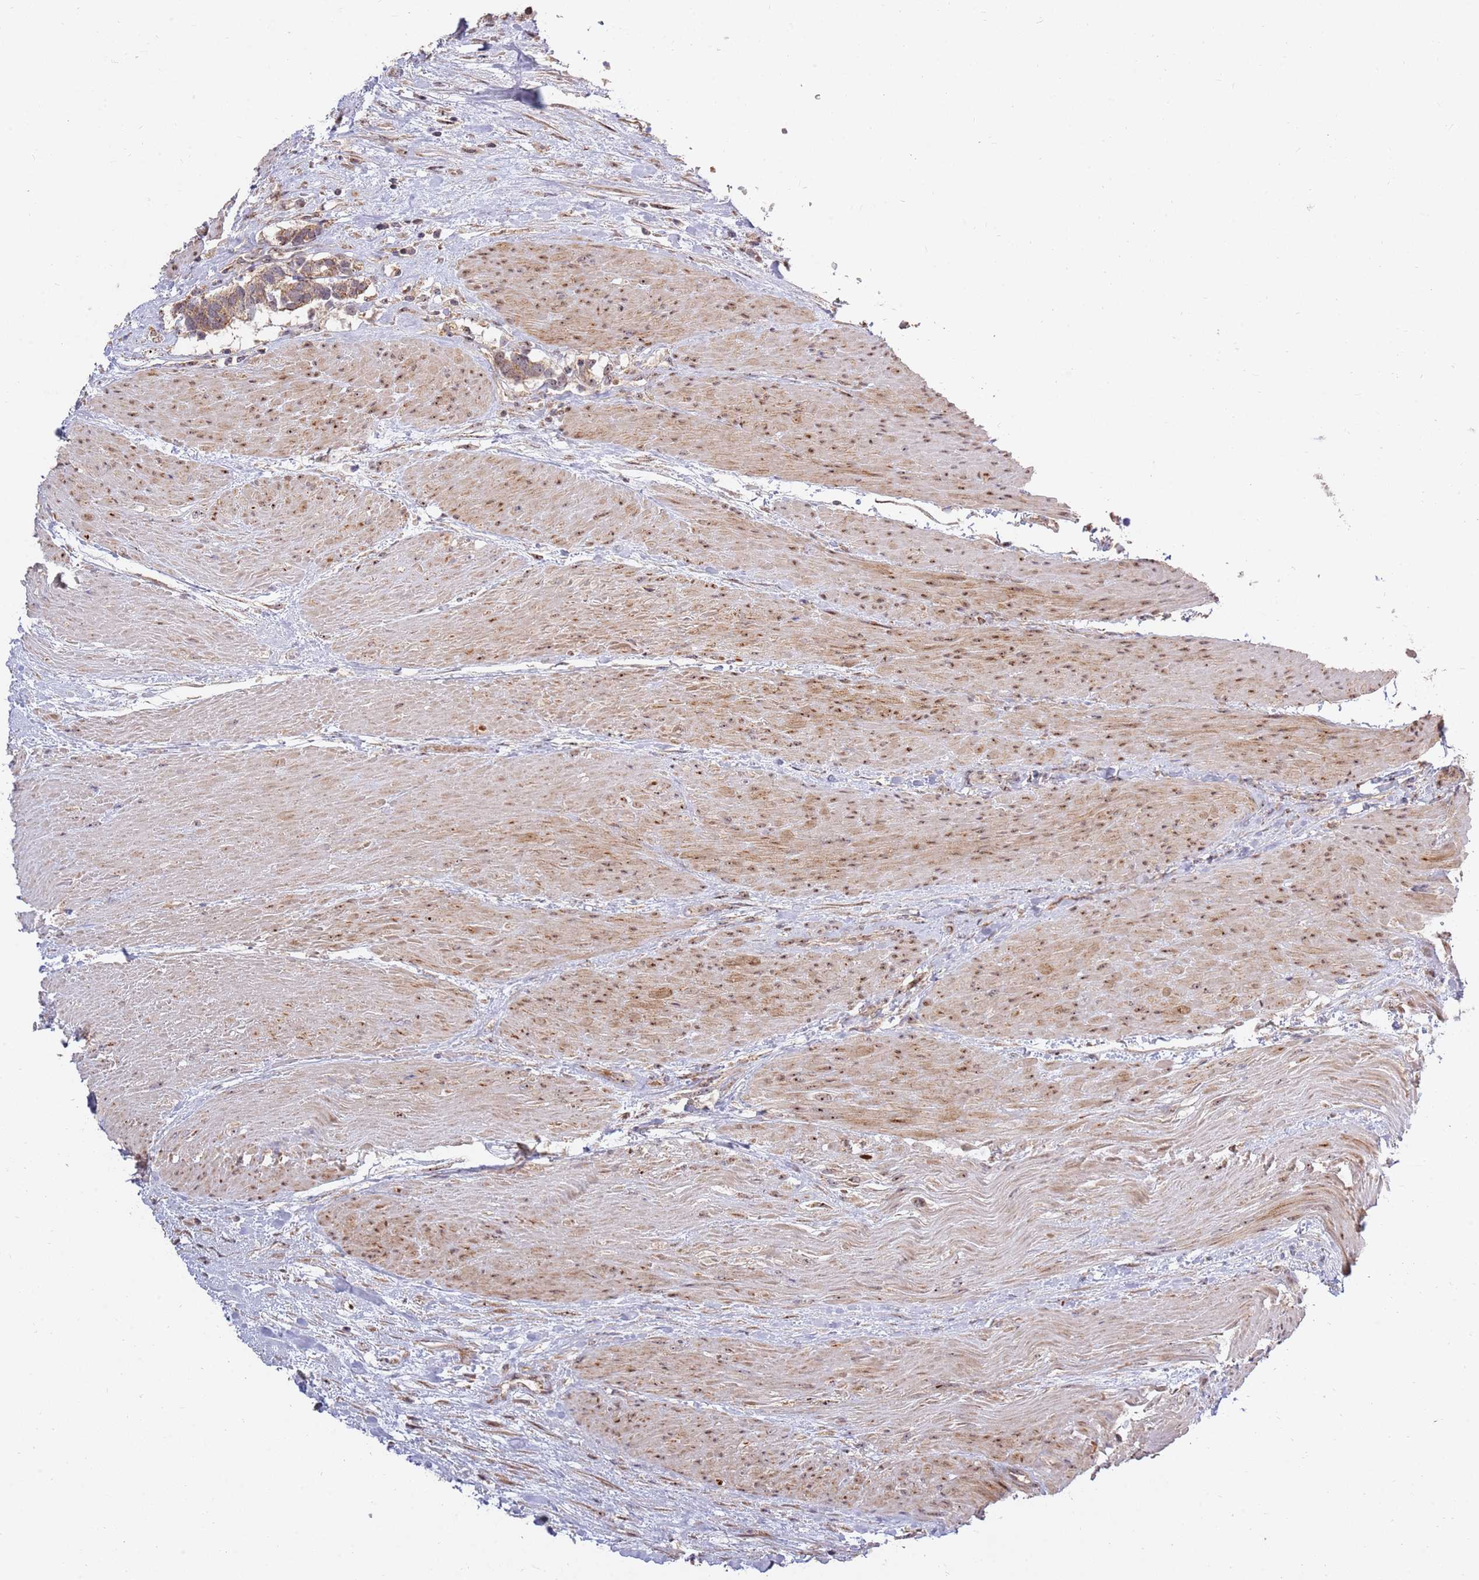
{"staining": {"intensity": "moderate", "quantity": ">75%", "location": "cytoplasmic/membranous"}, "tissue": "carcinoid", "cell_type": "Tumor cells", "image_type": "cancer", "snomed": [{"axis": "morphology", "description": "Carcinoma, NOS"}, {"axis": "morphology", "description": "Carcinoid, malignant, NOS"}, {"axis": "topography", "description": "Urinary bladder"}], "caption": "Tumor cells display medium levels of moderate cytoplasmic/membranous expression in about >75% of cells in human carcinoid.", "gene": "KIF25", "patient": {"sex": "male", "age": 57}}